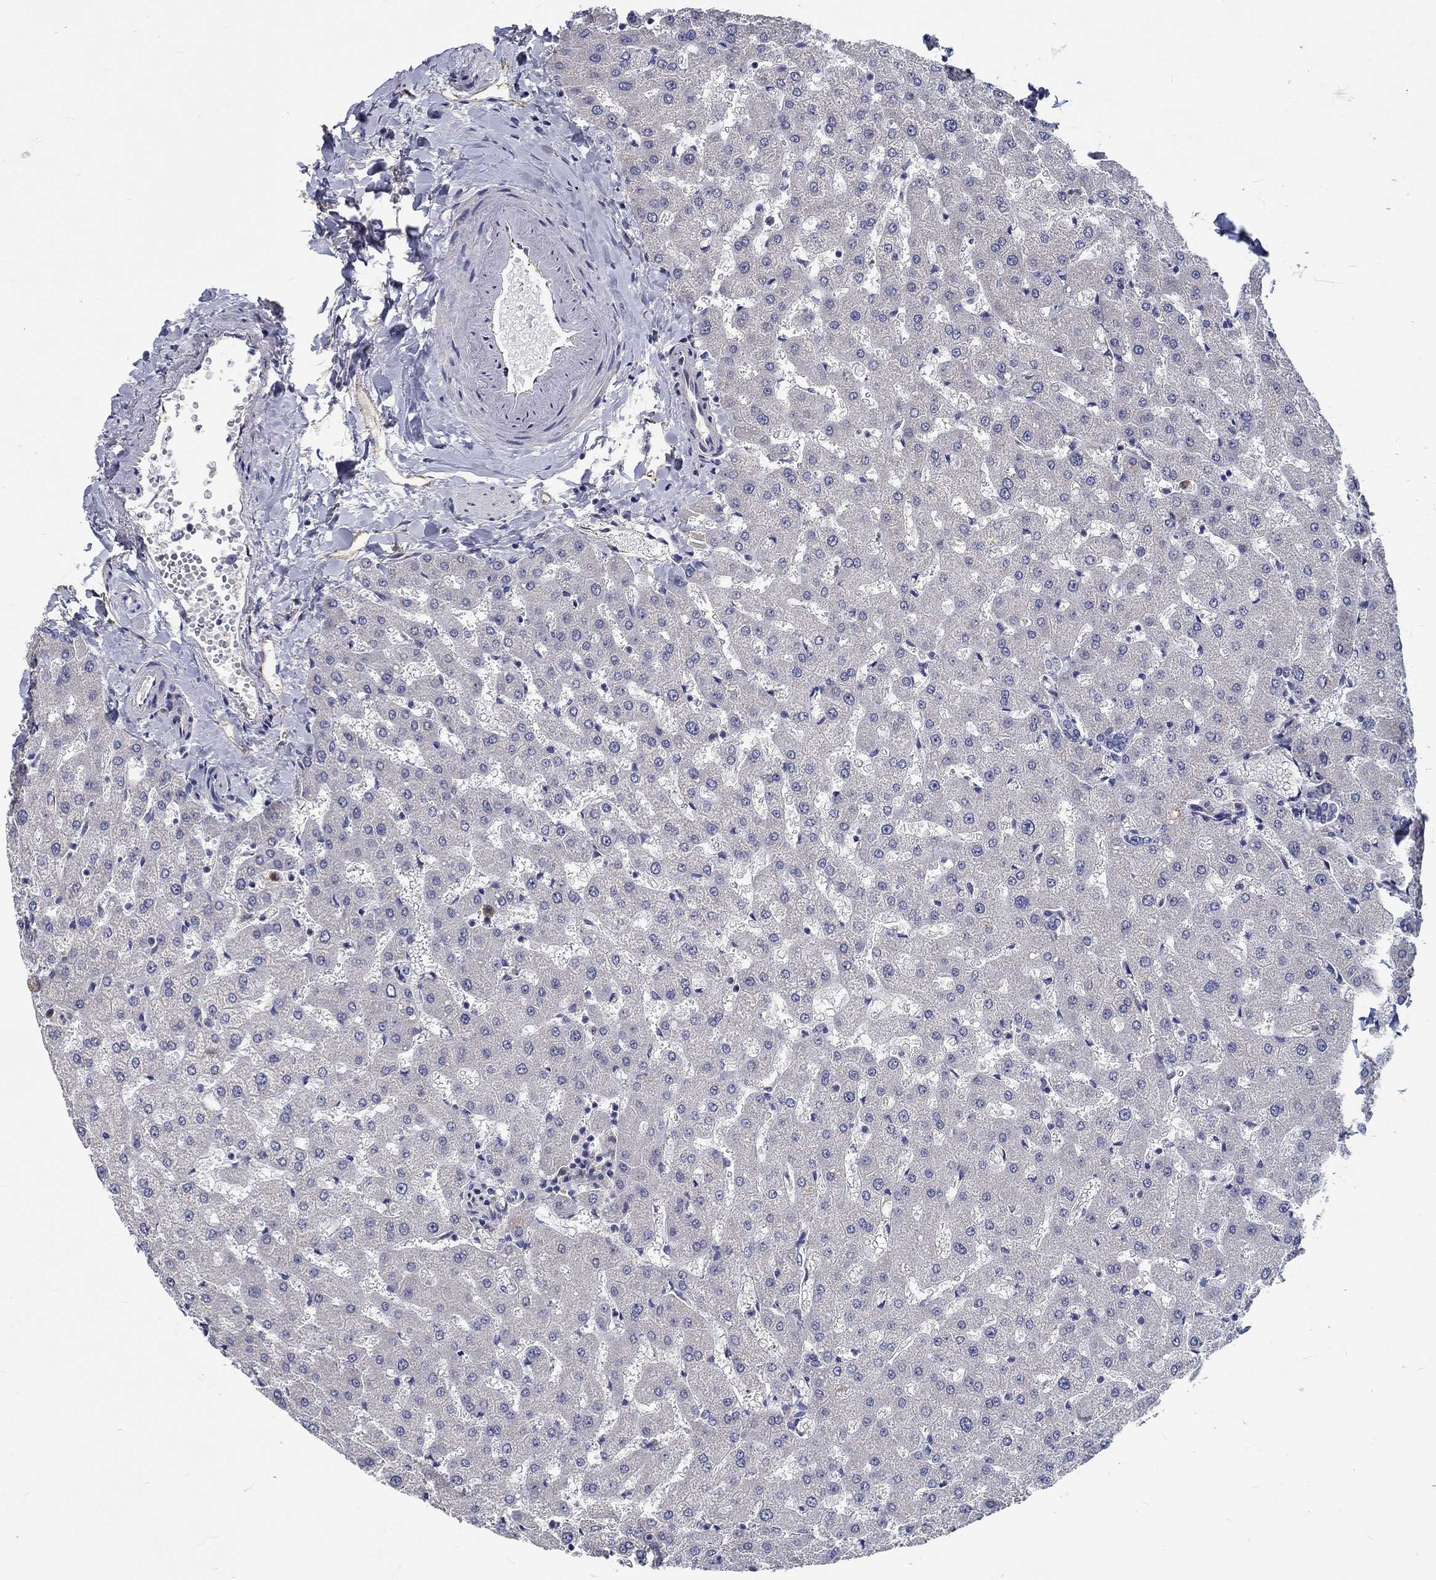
{"staining": {"intensity": "negative", "quantity": "none", "location": "none"}, "tissue": "liver", "cell_type": "Cholangiocytes", "image_type": "normal", "snomed": [{"axis": "morphology", "description": "Normal tissue, NOS"}, {"axis": "topography", "description": "Liver"}], "caption": "Immunohistochemistry of normal human liver displays no expression in cholangiocytes. (DAB (3,3'-diaminobenzidine) immunohistochemistry visualized using brightfield microscopy, high magnification).", "gene": "MYBPC1", "patient": {"sex": "female", "age": 50}}